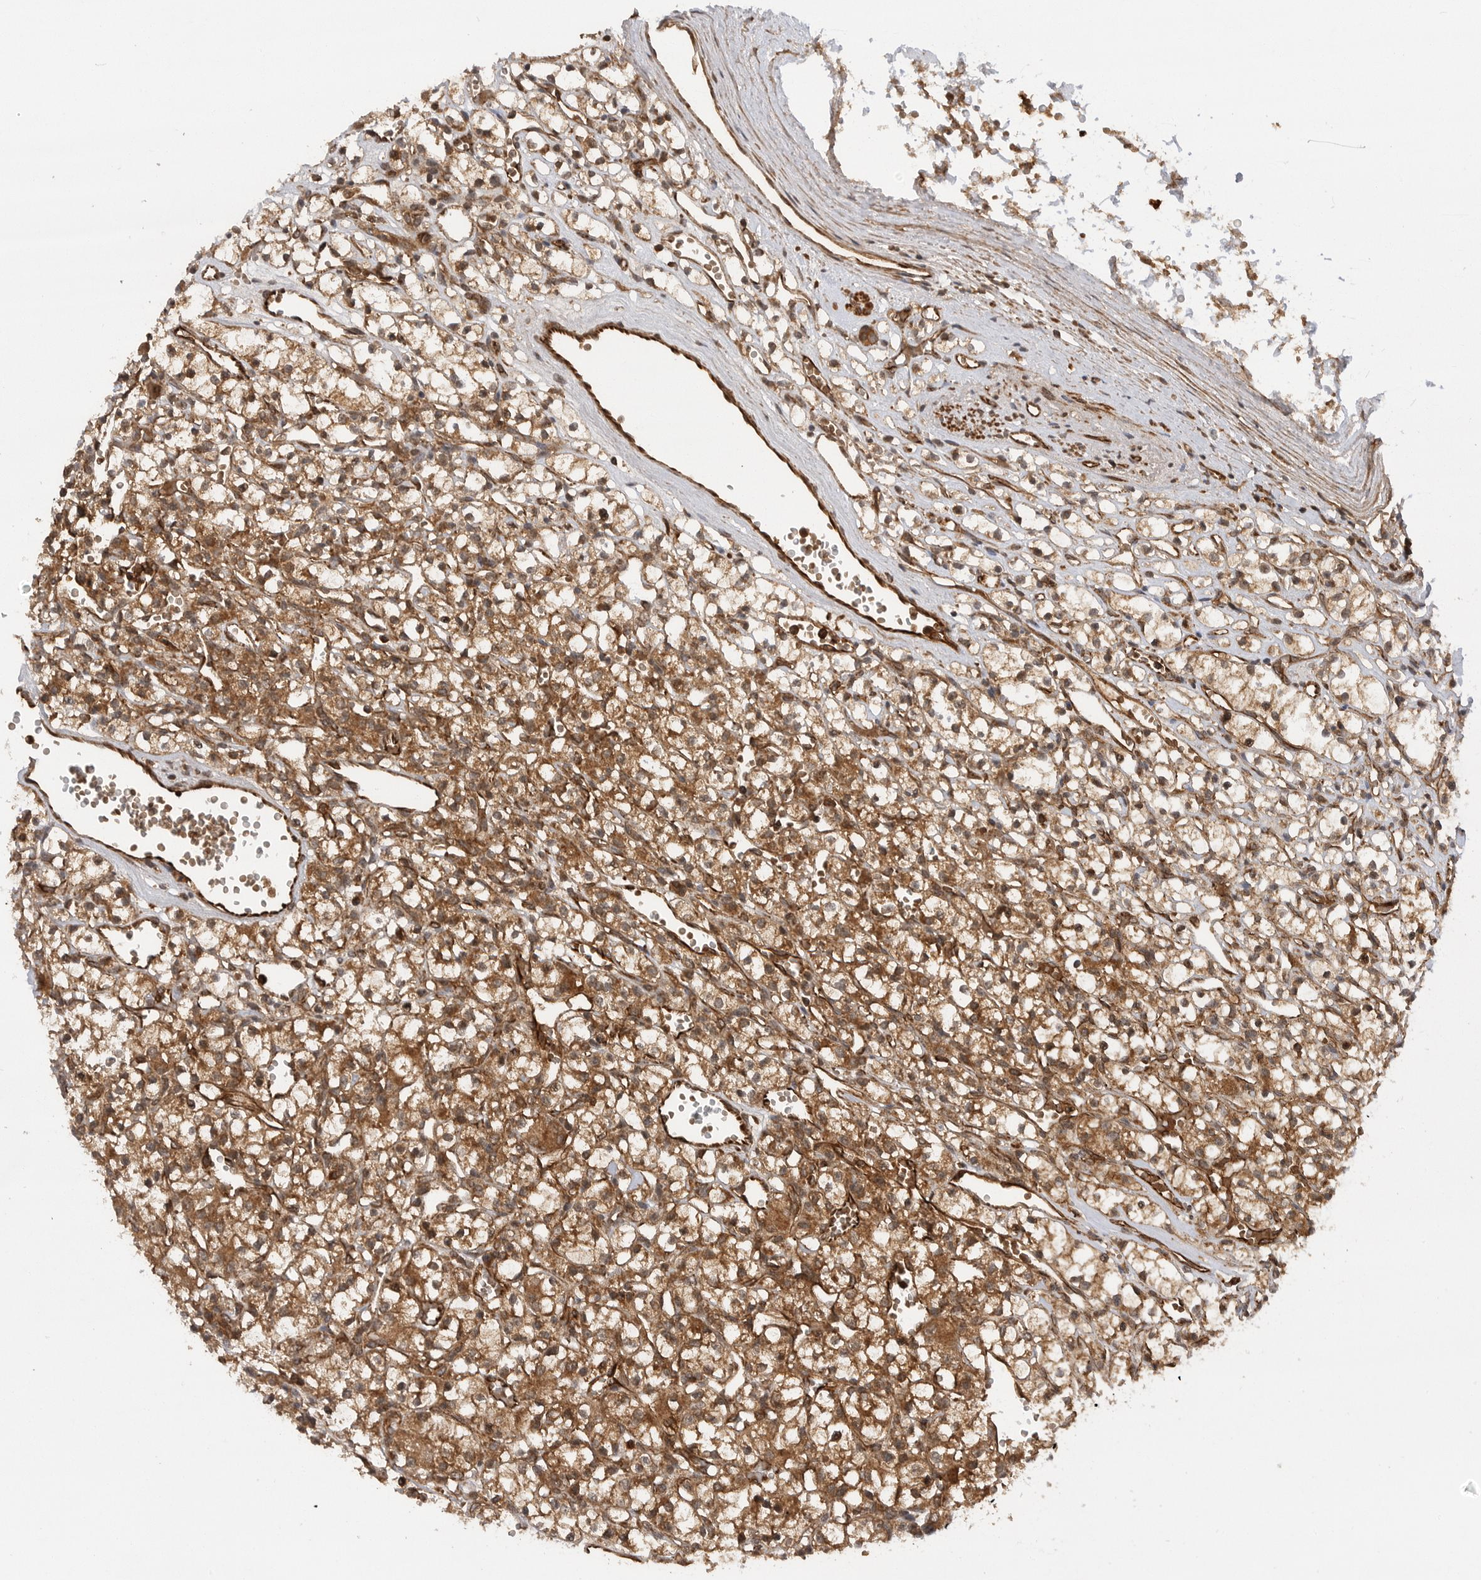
{"staining": {"intensity": "moderate", "quantity": ">75%", "location": "cytoplasmic/membranous"}, "tissue": "renal cancer", "cell_type": "Tumor cells", "image_type": "cancer", "snomed": [{"axis": "morphology", "description": "Adenocarcinoma, NOS"}, {"axis": "topography", "description": "Kidney"}], "caption": "Tumor cells show medium levels of moderate cytoplasmic/membranous positivity in approximately >75% of cells in renal cancer (adenocarcinoma). Immunohistochemistry (ihc) stains the protein in brown and the nuclei are stained blue.", "gene": "PRDX4", "patient": {"sex": "female", "age": 59}}